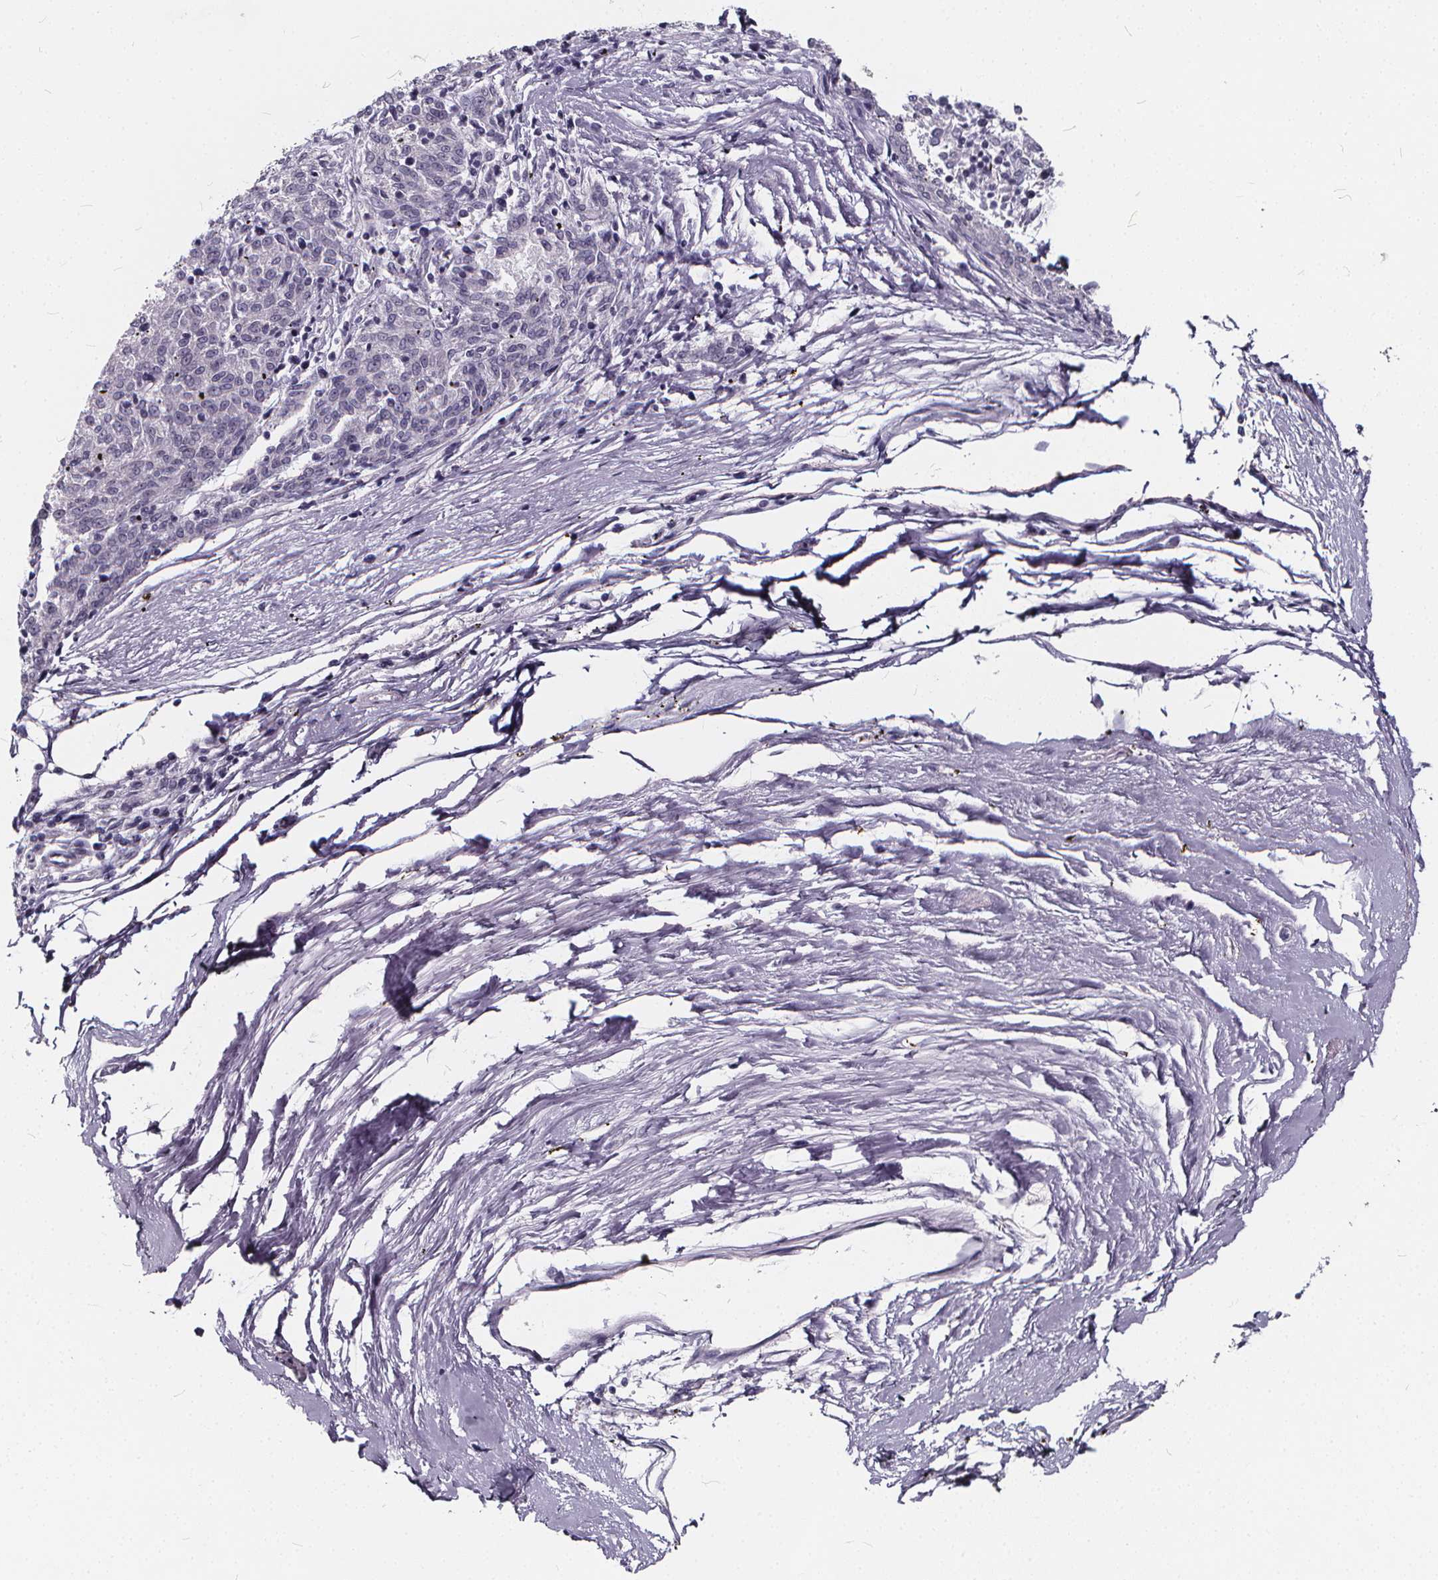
{"staining": {"intensity": "negative", "quantity": "none", "location": "none"}, "tissue": "melanoma", "cell_type": "Tumor cells", "image_type": "cancer", "snomed": [{"axis": "morphology", "description": "Malignant melanoma, NOS"}, {"axis": "topography", "description": "Skin"}], "caption": "The immunohistochemistry (IHC) histopathology image has no significant positivity in tumor cells of malignant melanoma tissue.", "gene": "SPEF2", "patient": {"sex": "female", "age": 72}}